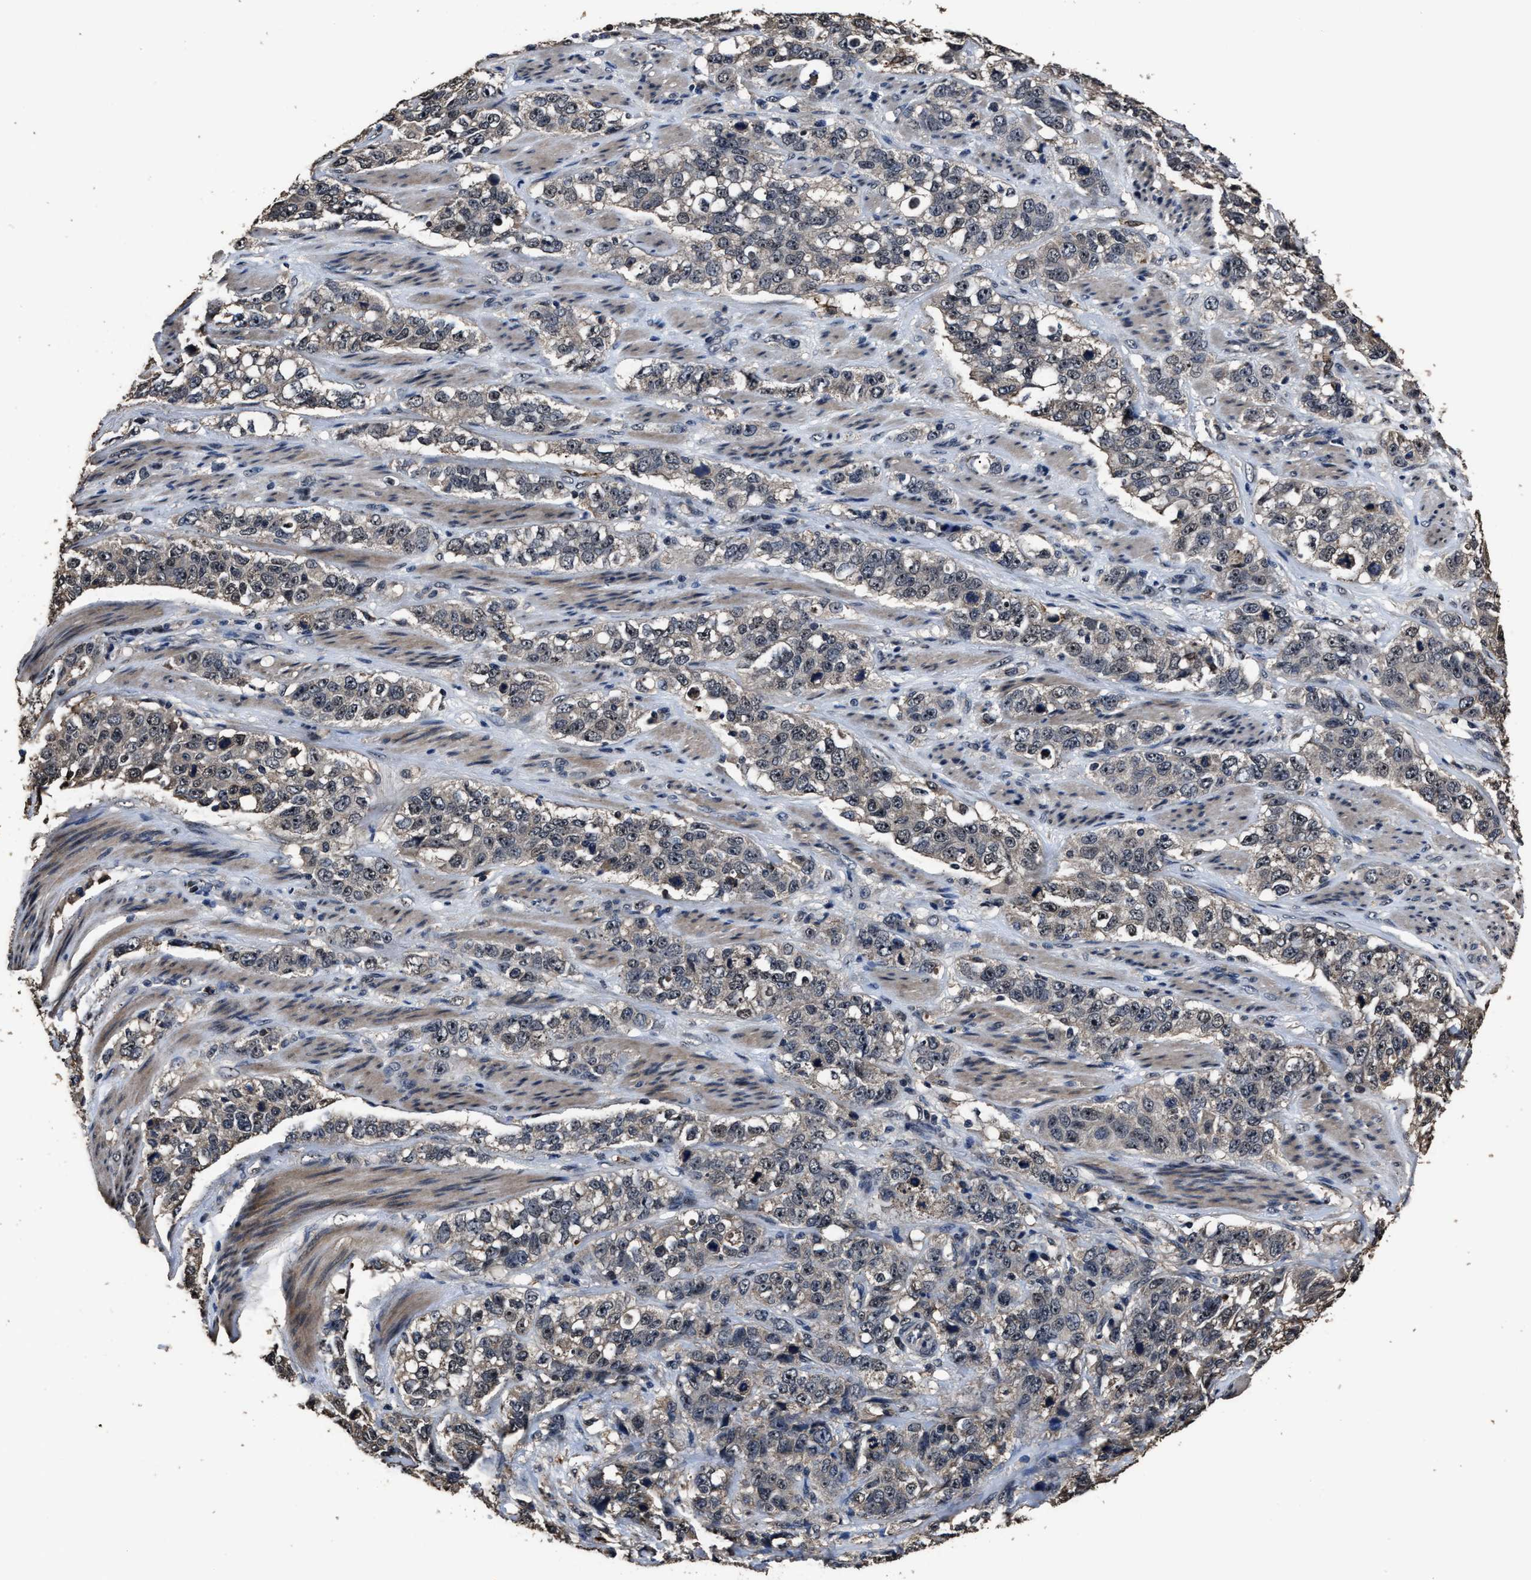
{"staining": {"intensity": "weak", "quantity": "<25%", "location": "cytoplasmic/membranous"}, "tissue": "stomach cancer", "cell_type": "Tumor cells", "image_type": "cancer", "snomed": [{"axis": "morphology", "description": "Adenocarcinoma, NOS"}, {"axis": "topography", "description": "Stomach"}], "caption": "IHC image of neoplastic tissue: human stomach cancer (adenocarcinoma) stained with DAB displays no significant protein staining in tumor cells. The staining is performed using DAB (3,3'-diaminobenzidine) brown chromogen with nuclei counter-stained in using hematoxylin.", "gene": "RSBN1L", "patient": {"sex": "male", "age": 48}}